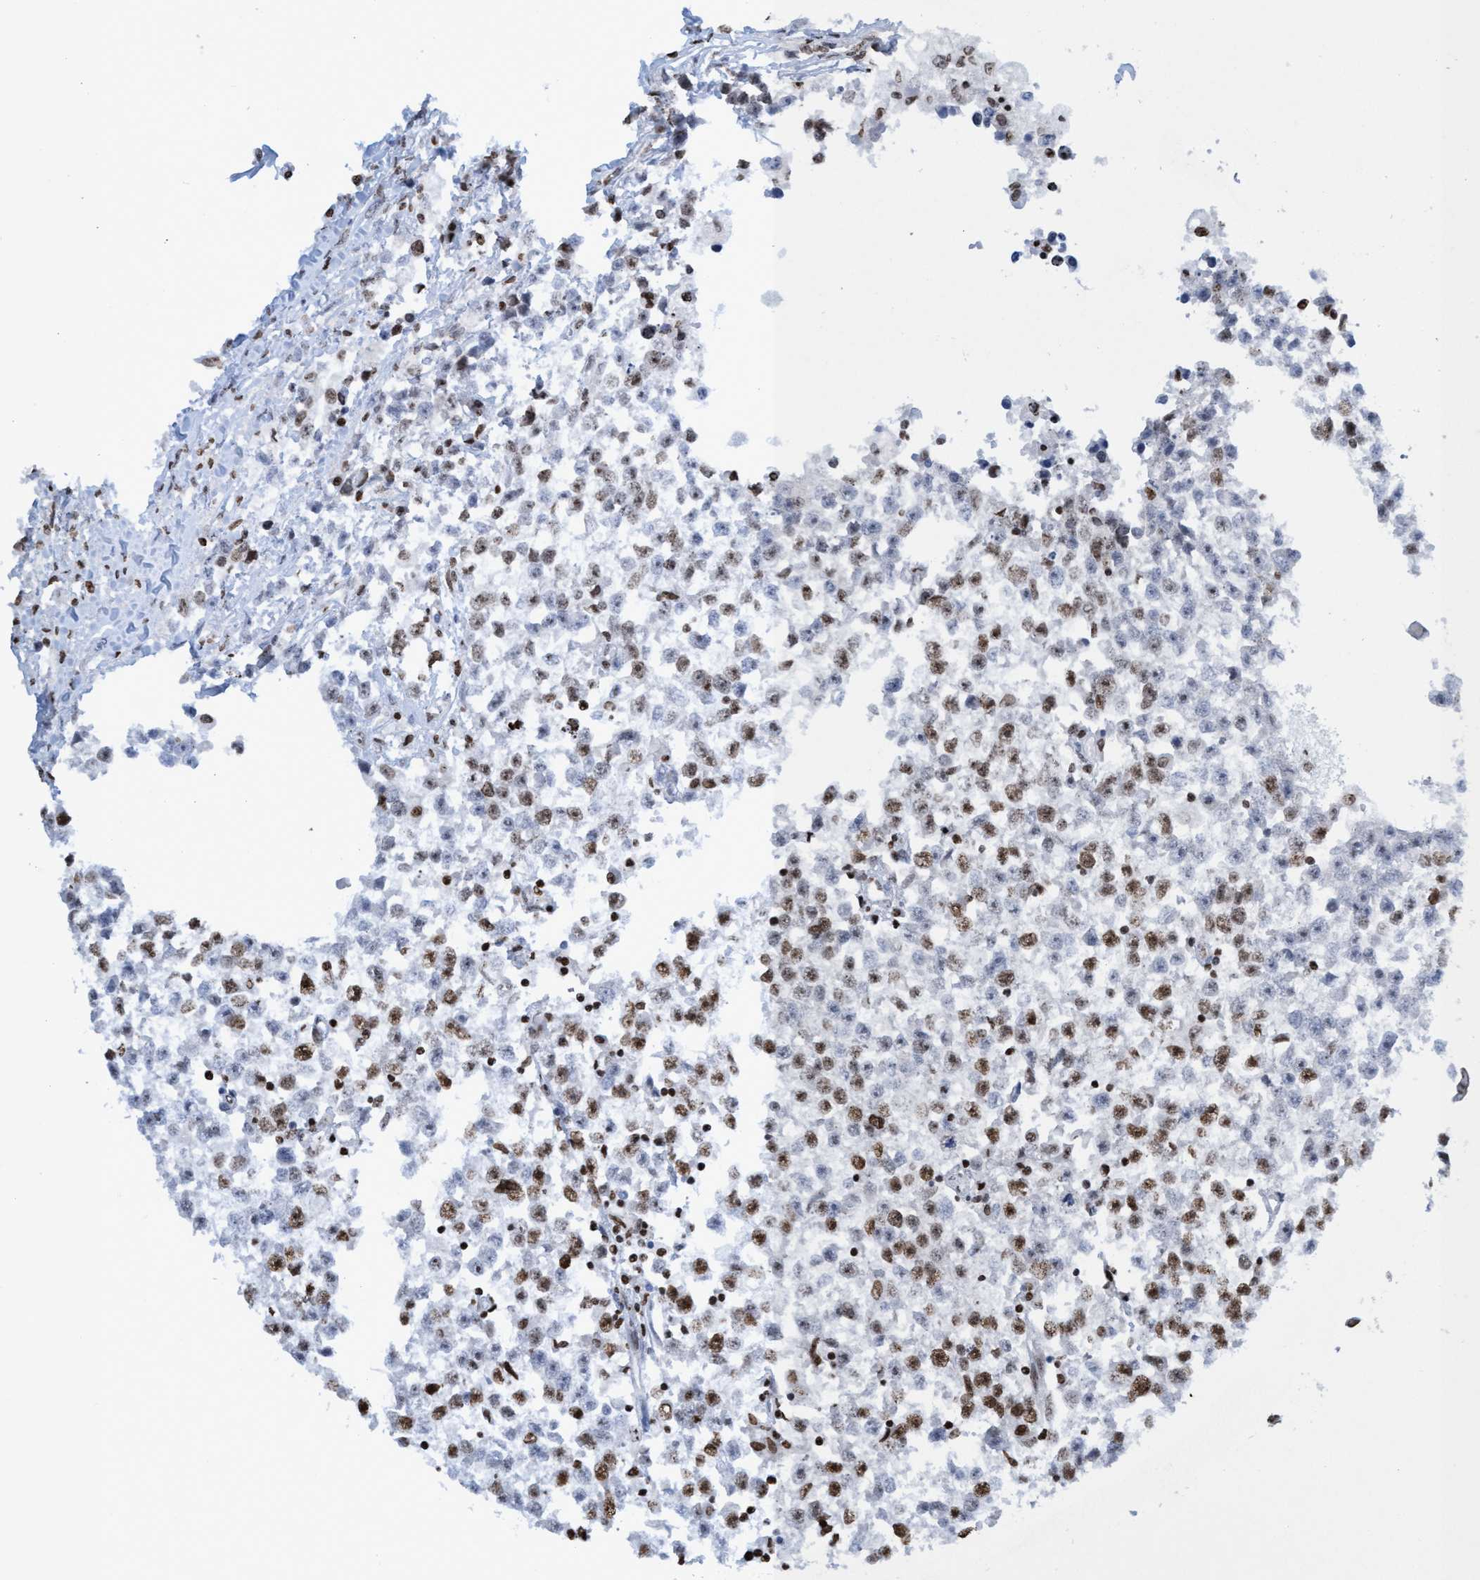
{"staining": {"intensity": "moderate", "quantity": "25%-75%", "location": "nuclear"}, "tissue": "testis cancer", "cell_type": "Tumor cells", "image_type": "cancer", "snomed": [{"axis": "morphology", "description": "Seminoma, NOS"}, {"axis": "morphology", "description": "Carcinoma, Embryonal, NOS"}, {"axis": "topography", "description": "Testis"}], "caption": "Moderate nuclear expression is identified in about 25%-75% of tumor cells in embryonal carcinoma (testis).", "gene": "CBX2", "patient": {"sex": "male", "age": 51}}